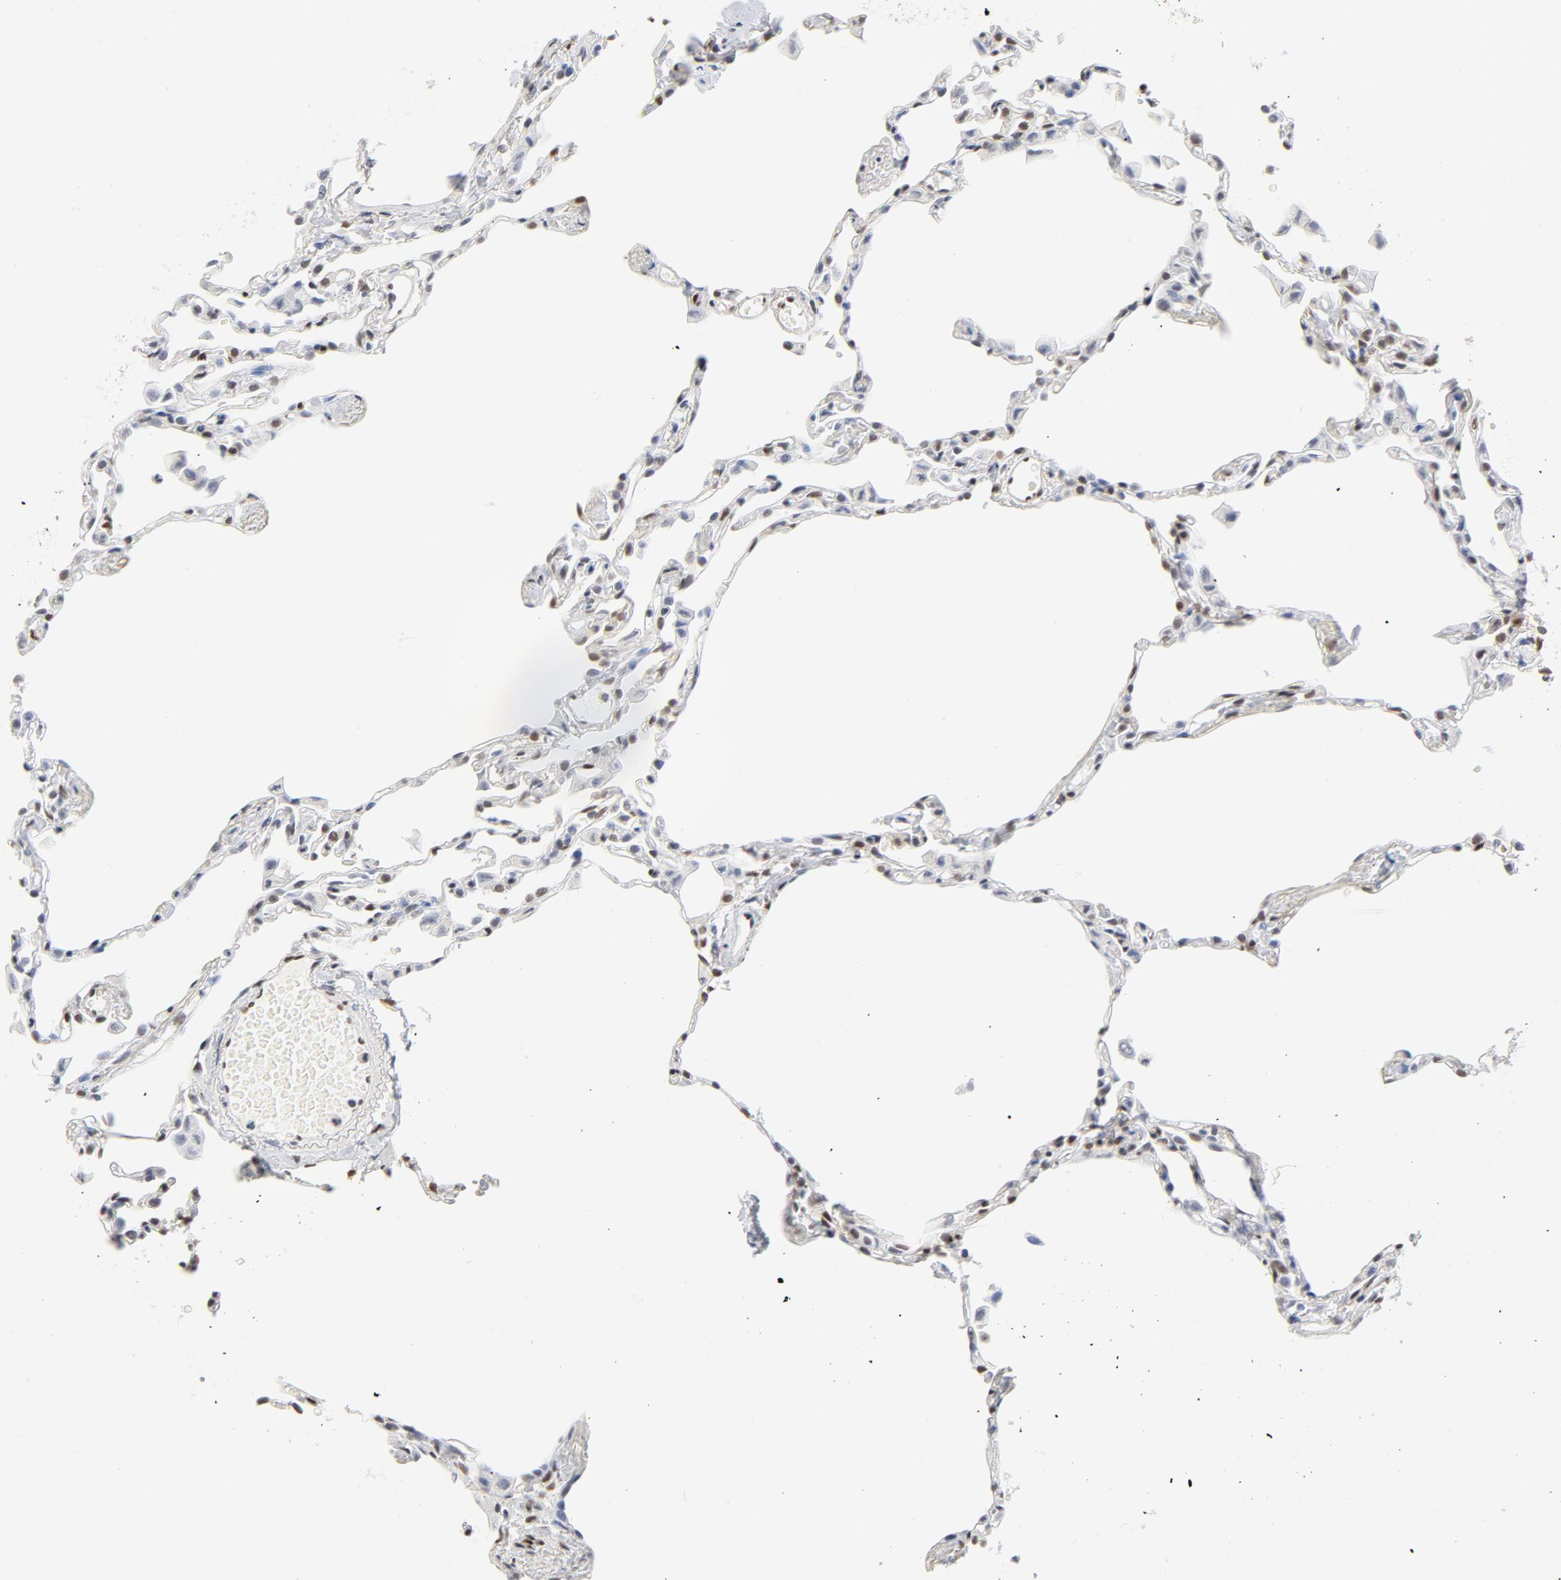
{"staining": {"intensity": "strong", "quantity": "25%-75%", "location": "nuclear"}, "tissue": "lung", "cell_type": "Alveolar cells", "image_type": "normal", "snomed": [{"axis": "morphology", "description": "Normal tissue, NOS"}, {"axis": "topography", "description": "Lung"}], "caption": "Protein analysis of benign lung demonstrates strong nuclear expression in about 25%-75% of alveolar cells.", "gene": "CDKN1B", "patient": {"sex": "female", "age": 49}}